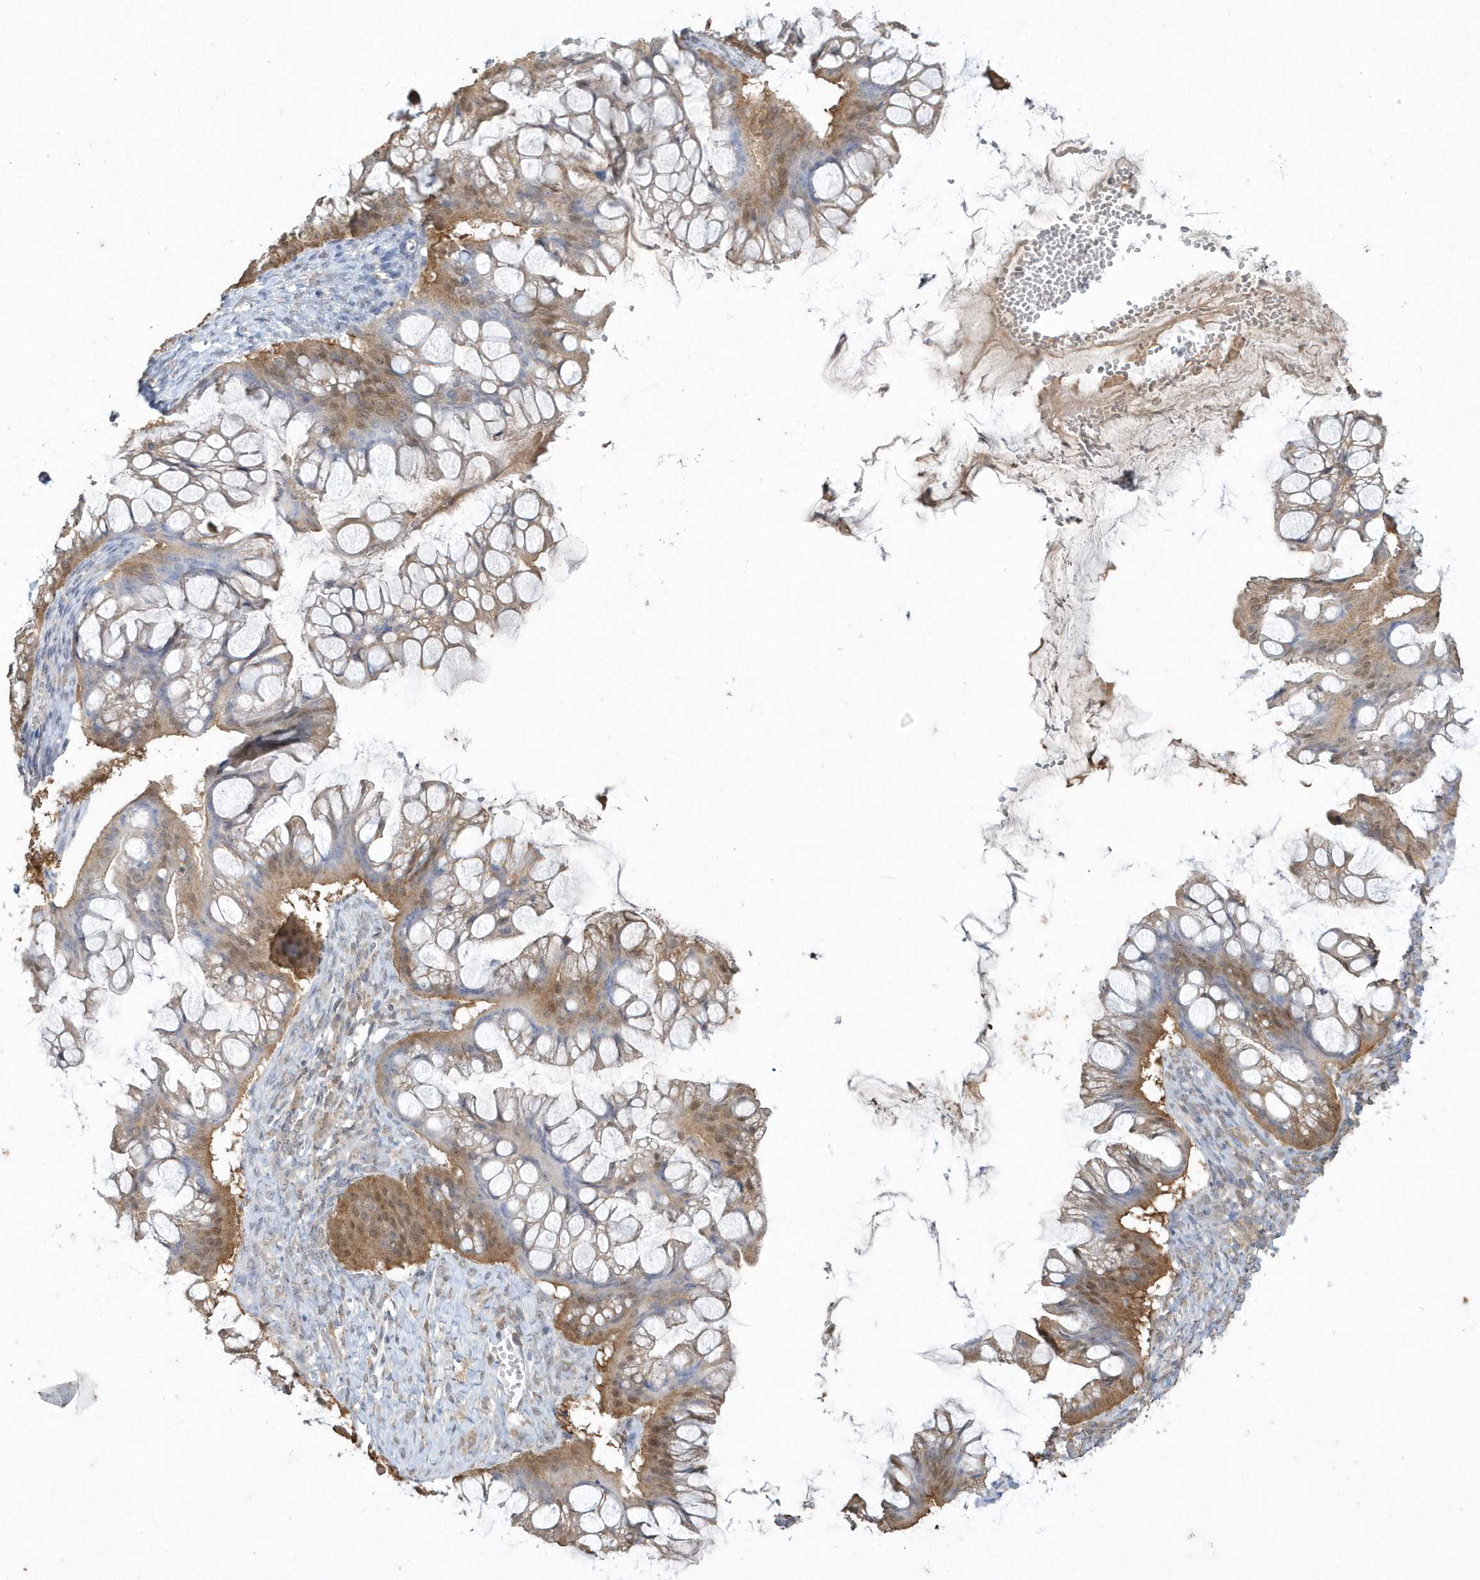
{"staining": {"intensity": "moderate", "quantity": ">75%", "location": "cytoplasmic/membranous,nuclear"}, "tissue": "ovarian cancer", "cell_type": "Tumor cells", "image_type": "cancer", "snomed": [{"axis": "morphology", "description": "Cystadenocarcinoma, mucinous, NOS"}, {"axis": "topography", "description": "Ovary"}], "caption": "Immunohistochemistry (IHC) of human mucinous cystadenocarcinoma (ovarian) exhibits medium levels of moderate cytoplasmic/membranous and nuclear expression in approximately >75% of tumor cells.", "gene": "AKR7A2", "patient": {"sex": "female", "age": 73}}